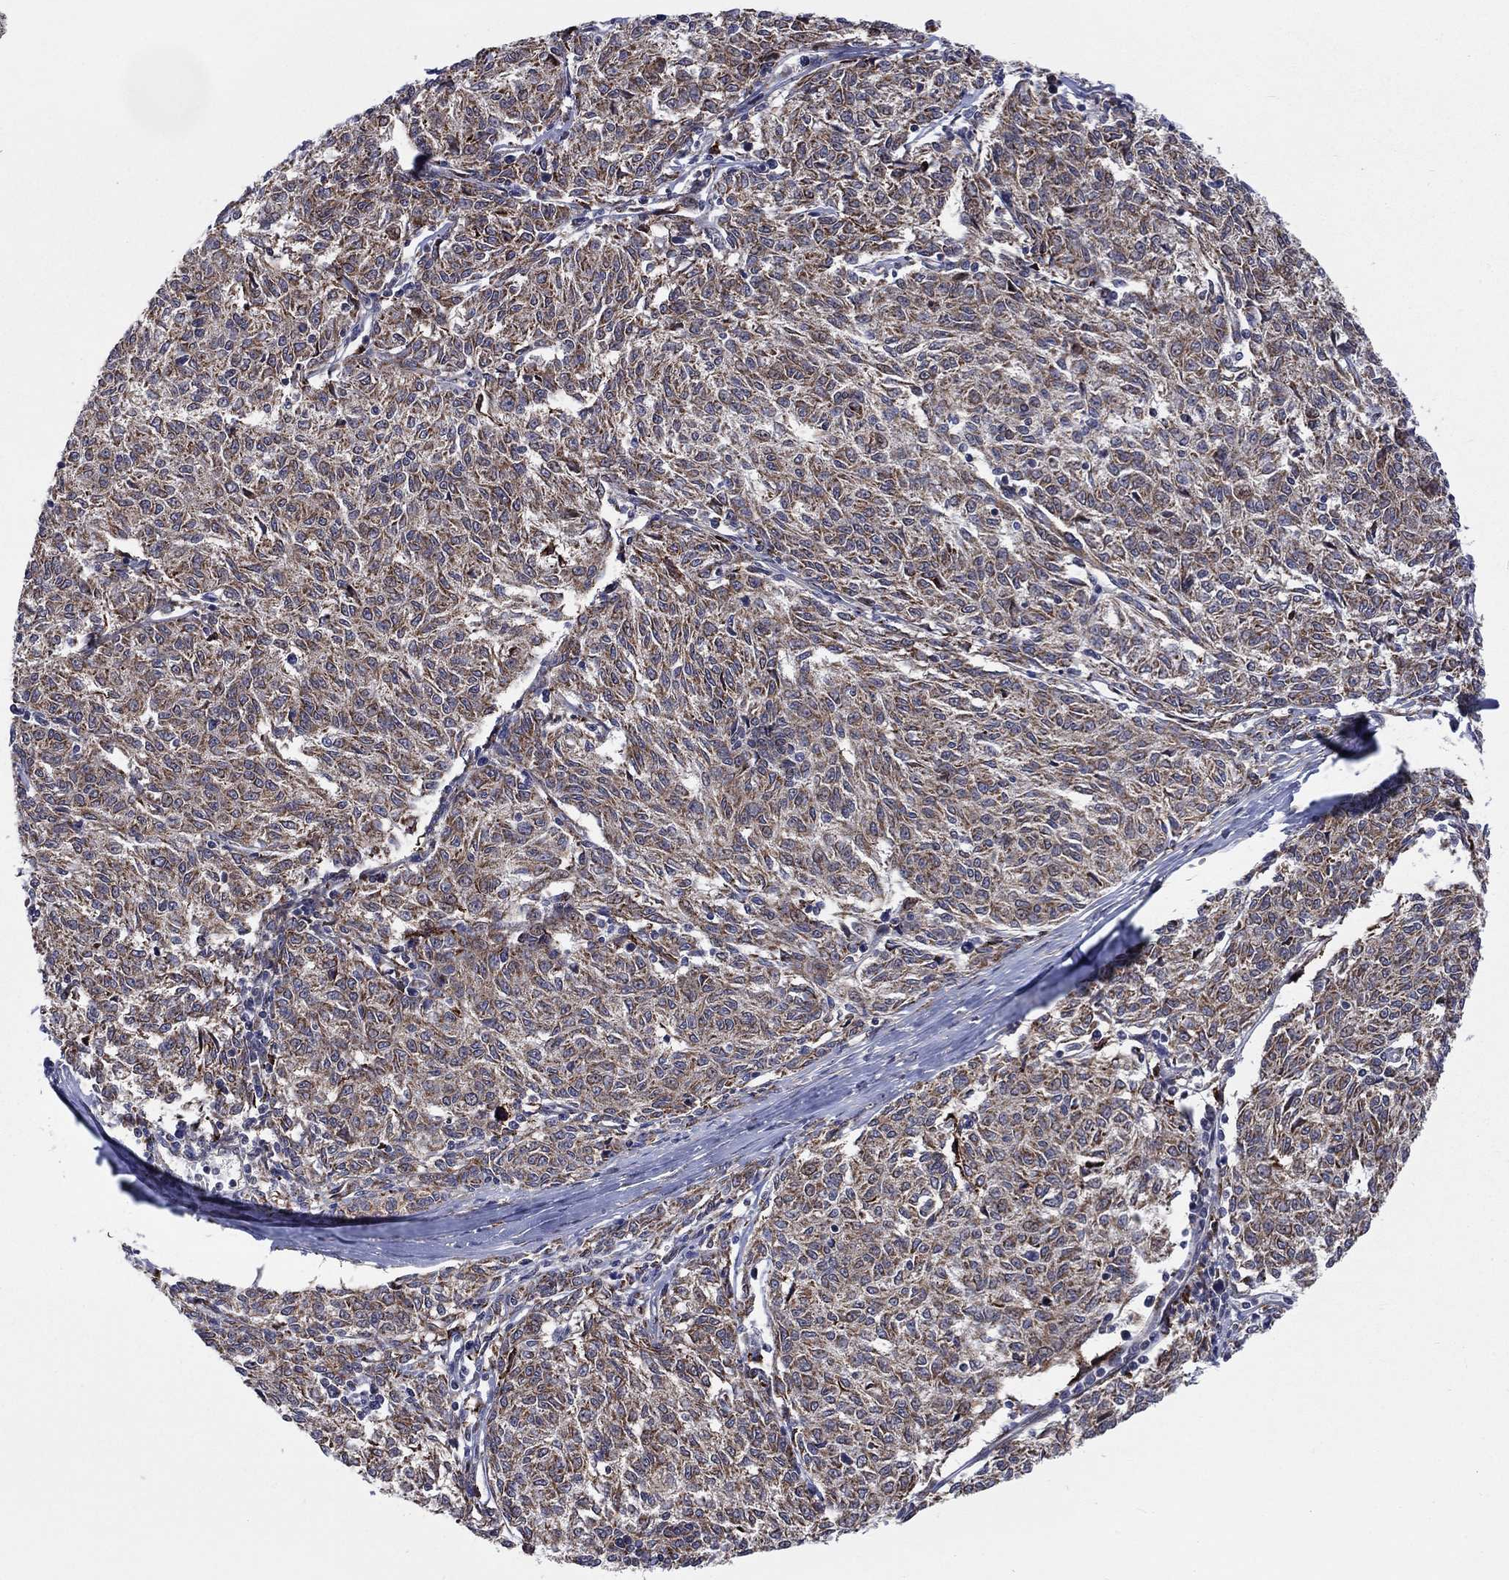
{"staining": {"intensity": "moderate", "quantity": ">75%", "location": "cytoplasmic/membranous"}, "tissue": "melanoma", "cell_type": "Tumor cells", "image_type": "cancer", "snomed": [{"axis": "morphology", "description": "Malignant melanoma, NOS"}, {"axis": "topography", "description": "Skin"}], "caption": "This is an image of immunohistochemistry staining of melanoma, which shows moderate staining in the cytoplasmic/membranous of tumor cells.", "gene": "SLC35F2", "patient": {"sex": "female", "age": 72}}